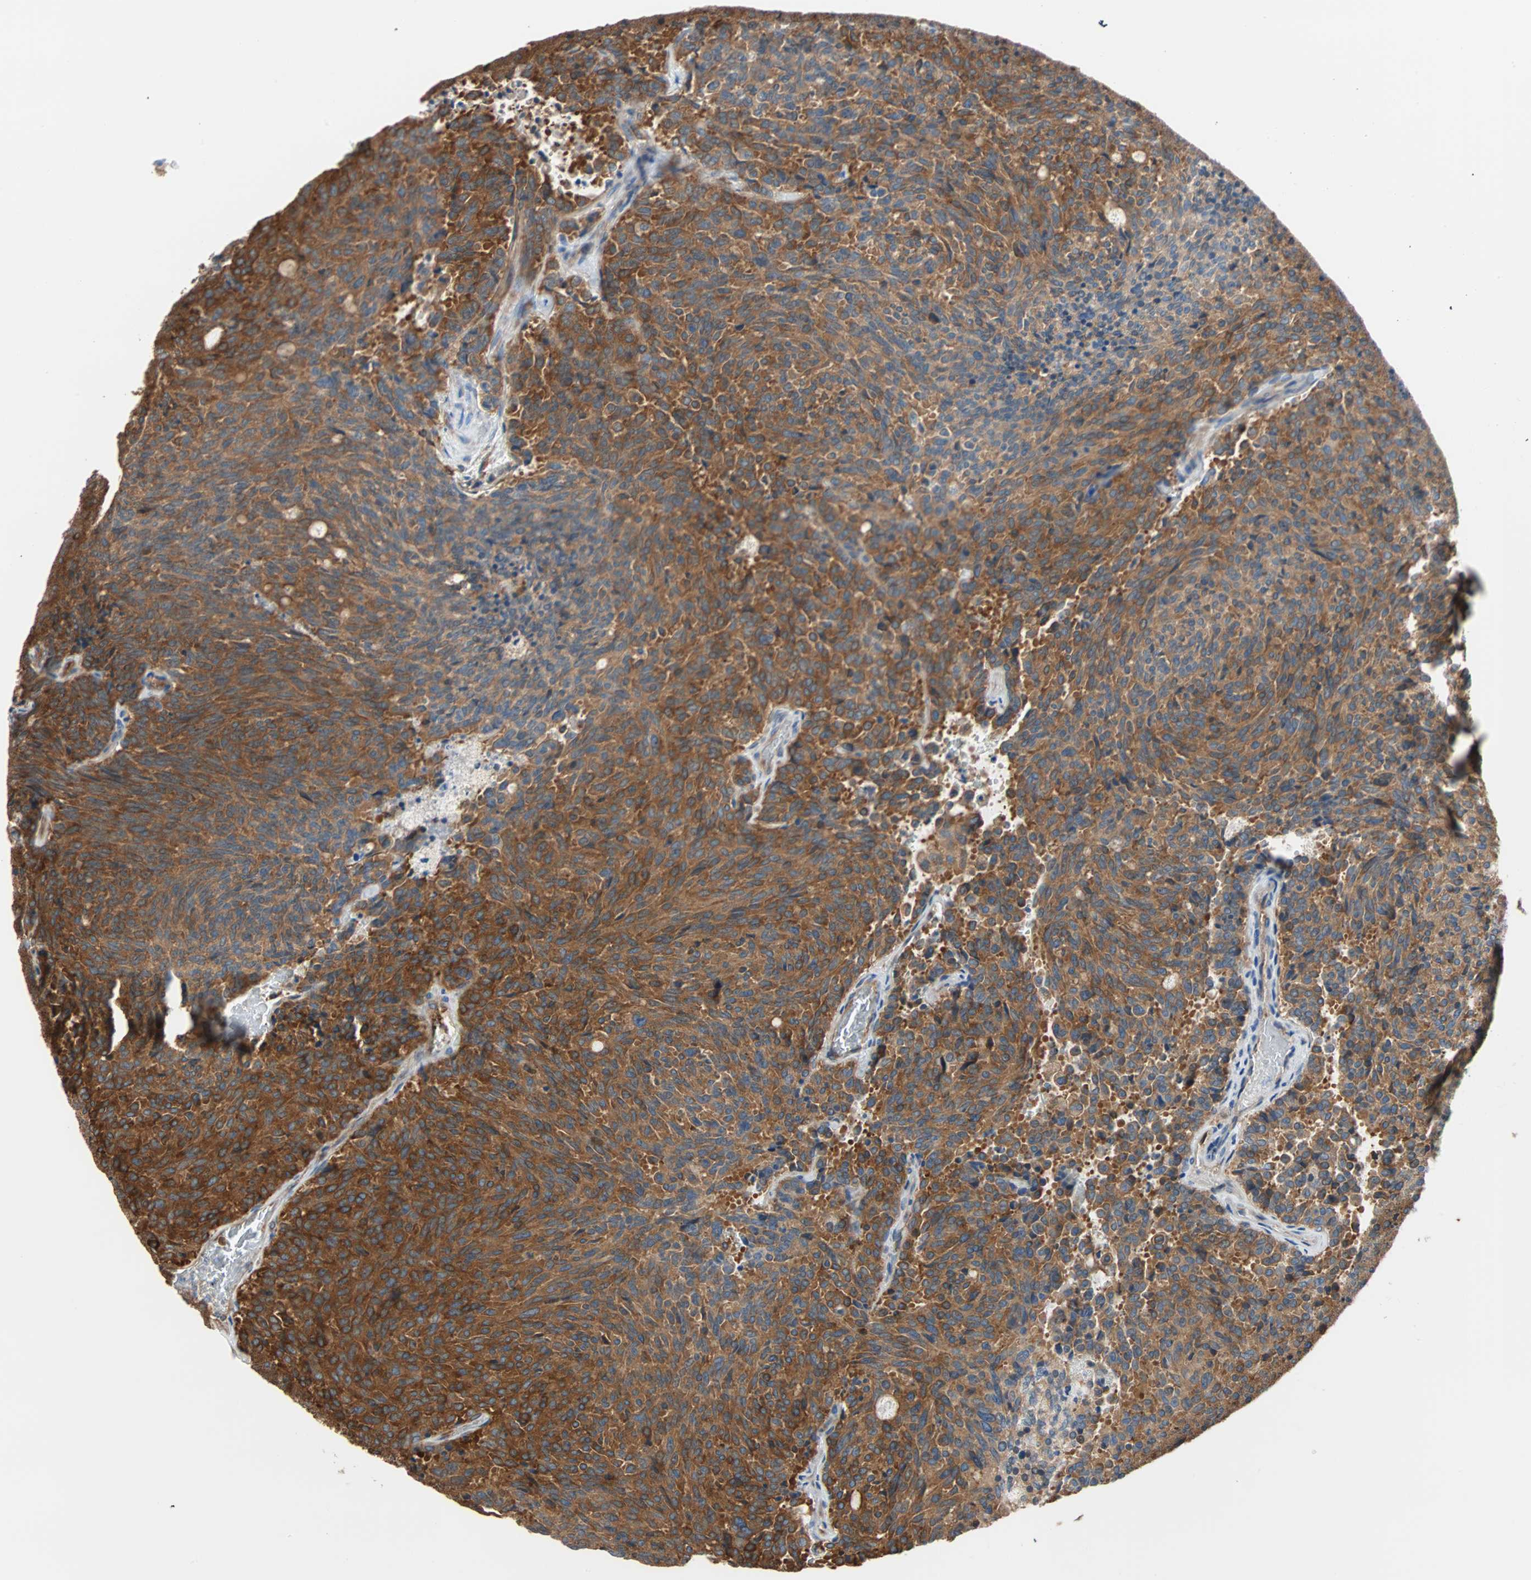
{"staining": {"intensity": "strong", "quantity": ">75%", "location": "cytoplasmic/membranous"}, "tissue": "carcinoid", "cell_type": "Tumor cells", "image_type": "cancer", "snomed": [{"axis": "morphology", "description": "Carcinoid, malignant, NOS"}, {"axis": "topography", "description": "Pancreas"}], "caption": "Immunohistochemistry (IHC) of human carcinoid displays high levels of strong cytoplasmic/membranous positivity in about >75% of tumor cells.", "gene": "EEF2", "patient": {"sex": "female", "age": 54}}